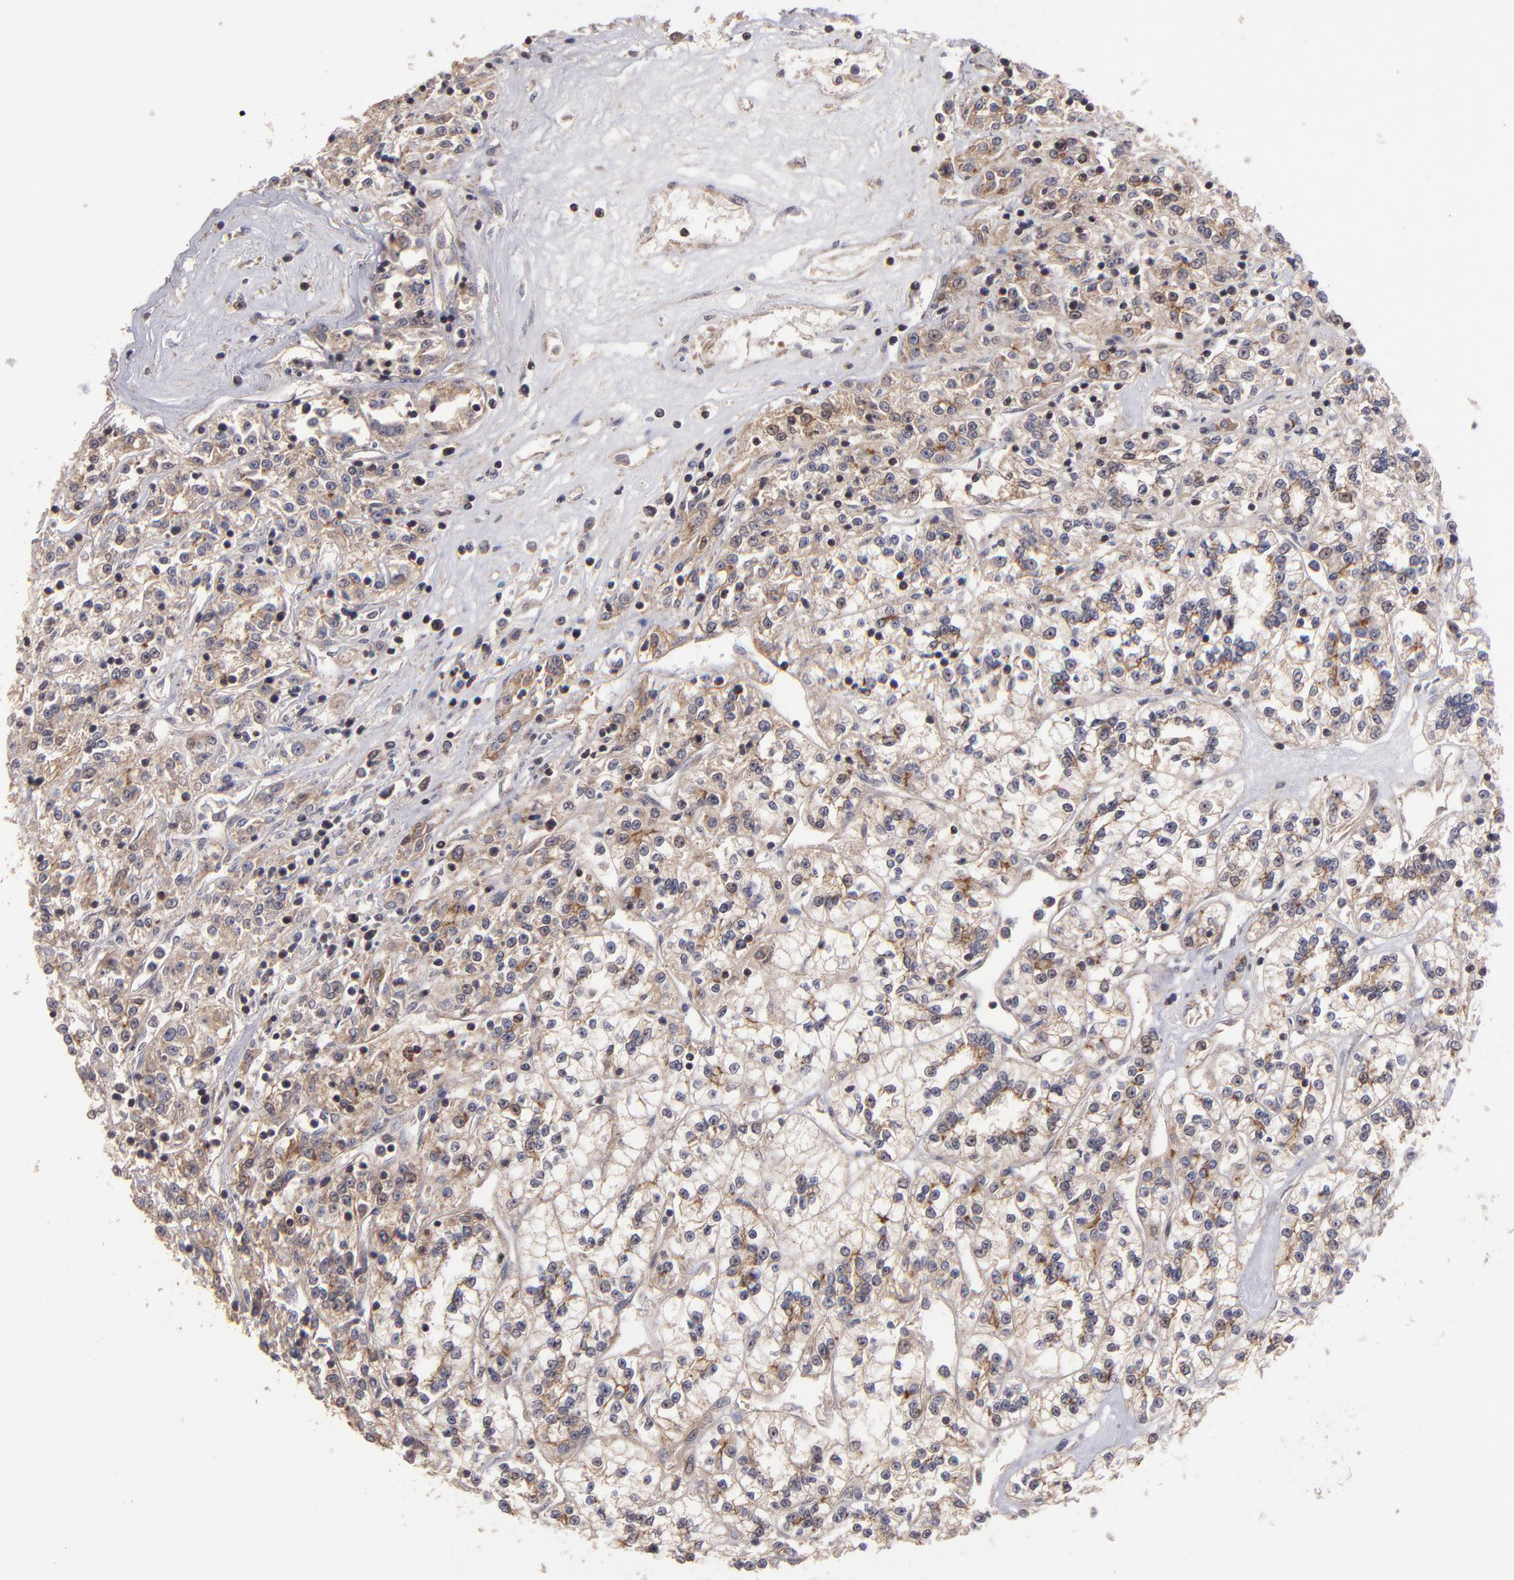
{"staining": {"intensity": "moderate", "quantity": "<25%", "location": "cytoplasmic/membranous"}, "tissue": "renal cancer", "cell_type": "Tumor cells", "image_type": "cancer", "snomed": [{"axis": "morphology", "description": "Adenocarcinoma, NOS"}, {"axis": "topography", "description": "Kidney"}], "caption": "Immunohistochemistry (IHC) photomicrograph of neoplastic tissue: renal adenocarcinoma stained using IHC exhibits low levels of moderate protein expression localized specifically in the cytoplasmic/membranous of tumor cells, appearing as a cytoplasmic/membranous brown color.", "gene": "NF2", "patient": {"sex": "female", "age": 76}}